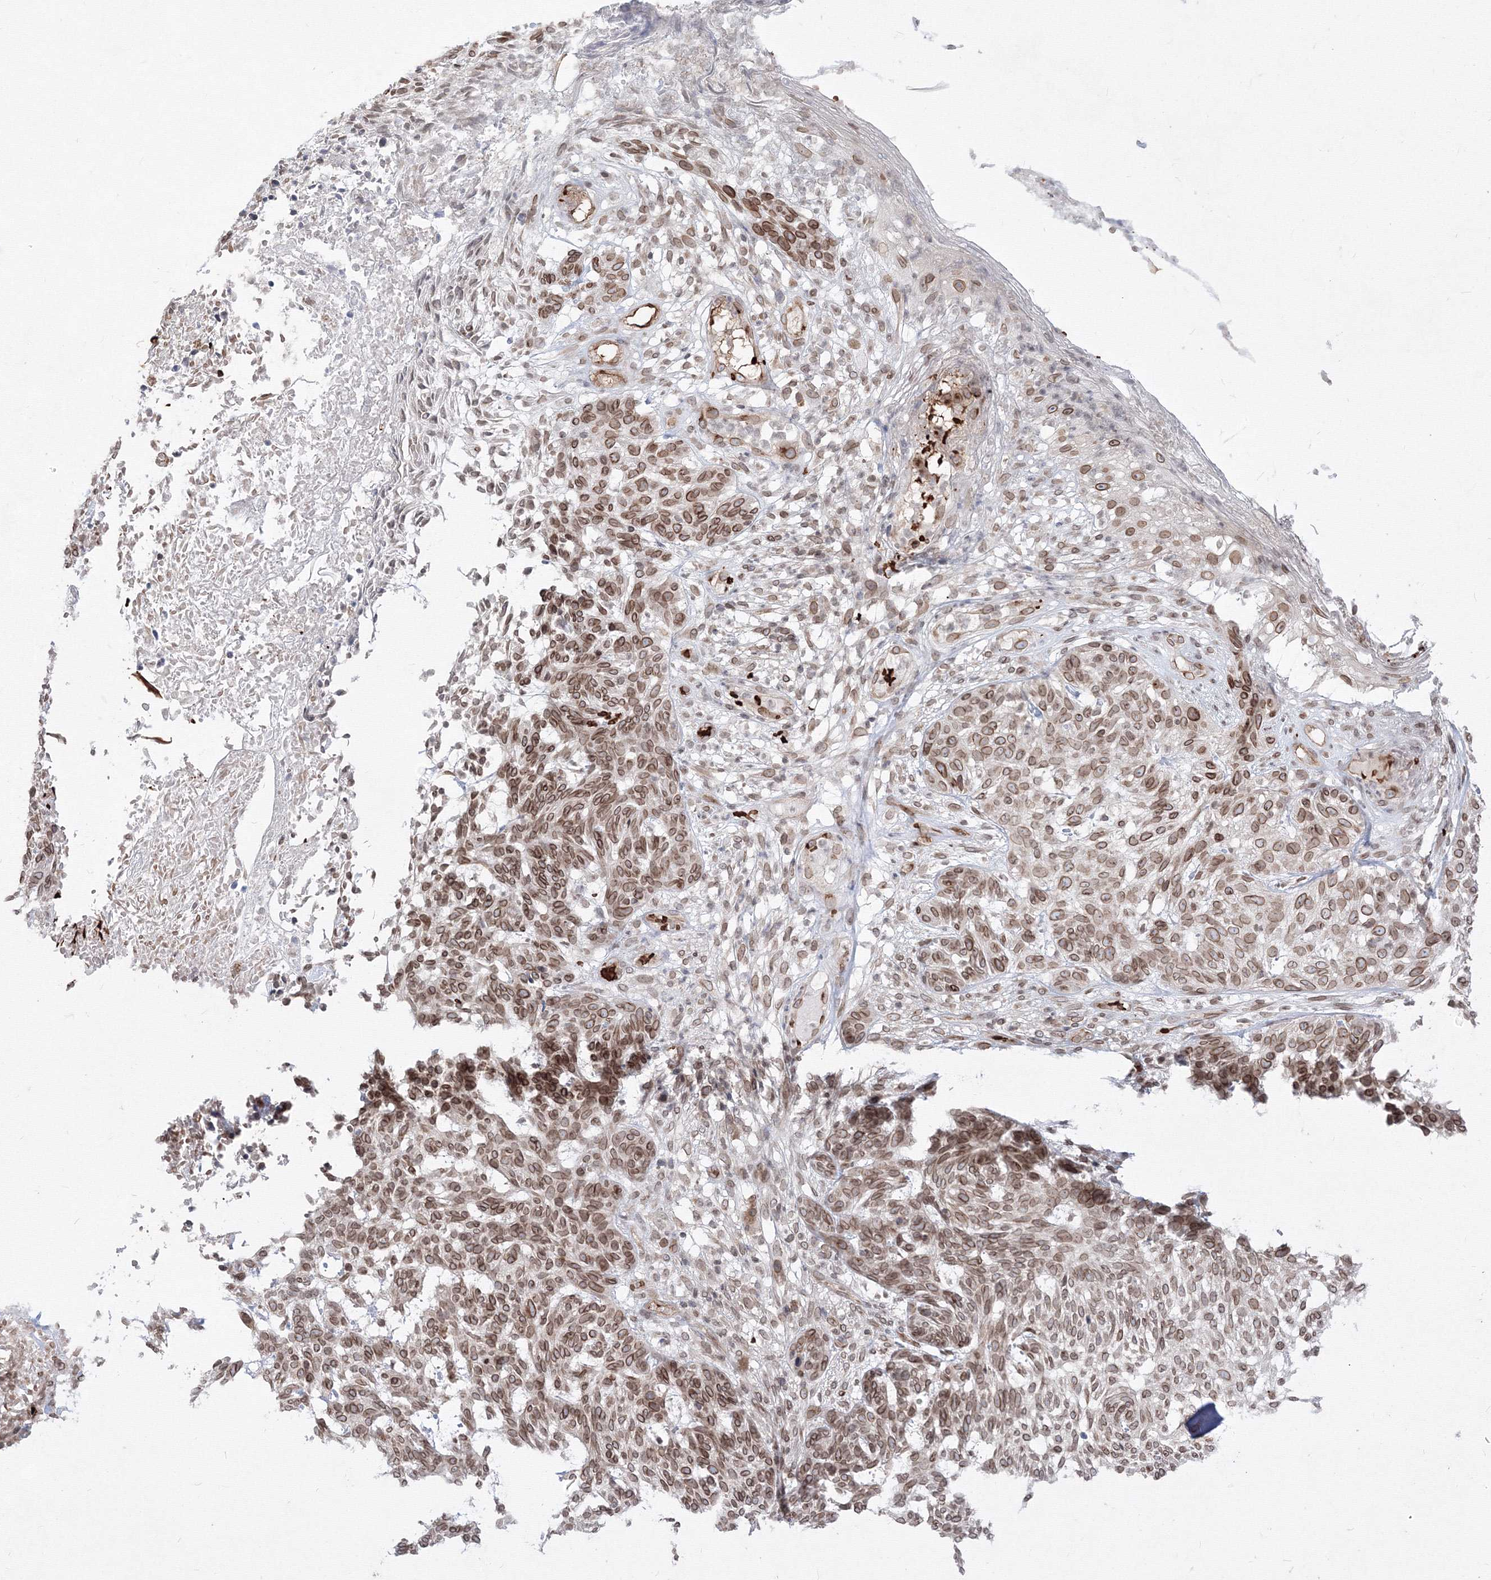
{"staining": {"intensity": "moderate", "quantity": ">75%", "location": "cytoplasmic/membranous,nuclear"}, "tissue": "skin cancer", "cell_type": "Tumor cells", "image_type": "cancer", "snomed": [{"axis": "morphology", "description": "Basal cell carcinoma"}, {"axis": "topography", "description": "Skin"}], "caption": "There is medium levels of moderate cytoplasmic/membranous and nuclear positivity in tumor cells of skin cancer, as demonstrated by immunohistochemical staining (brown color).", "gene": "DNAJB2", "patient": {"sex": "male", "age": 85}}